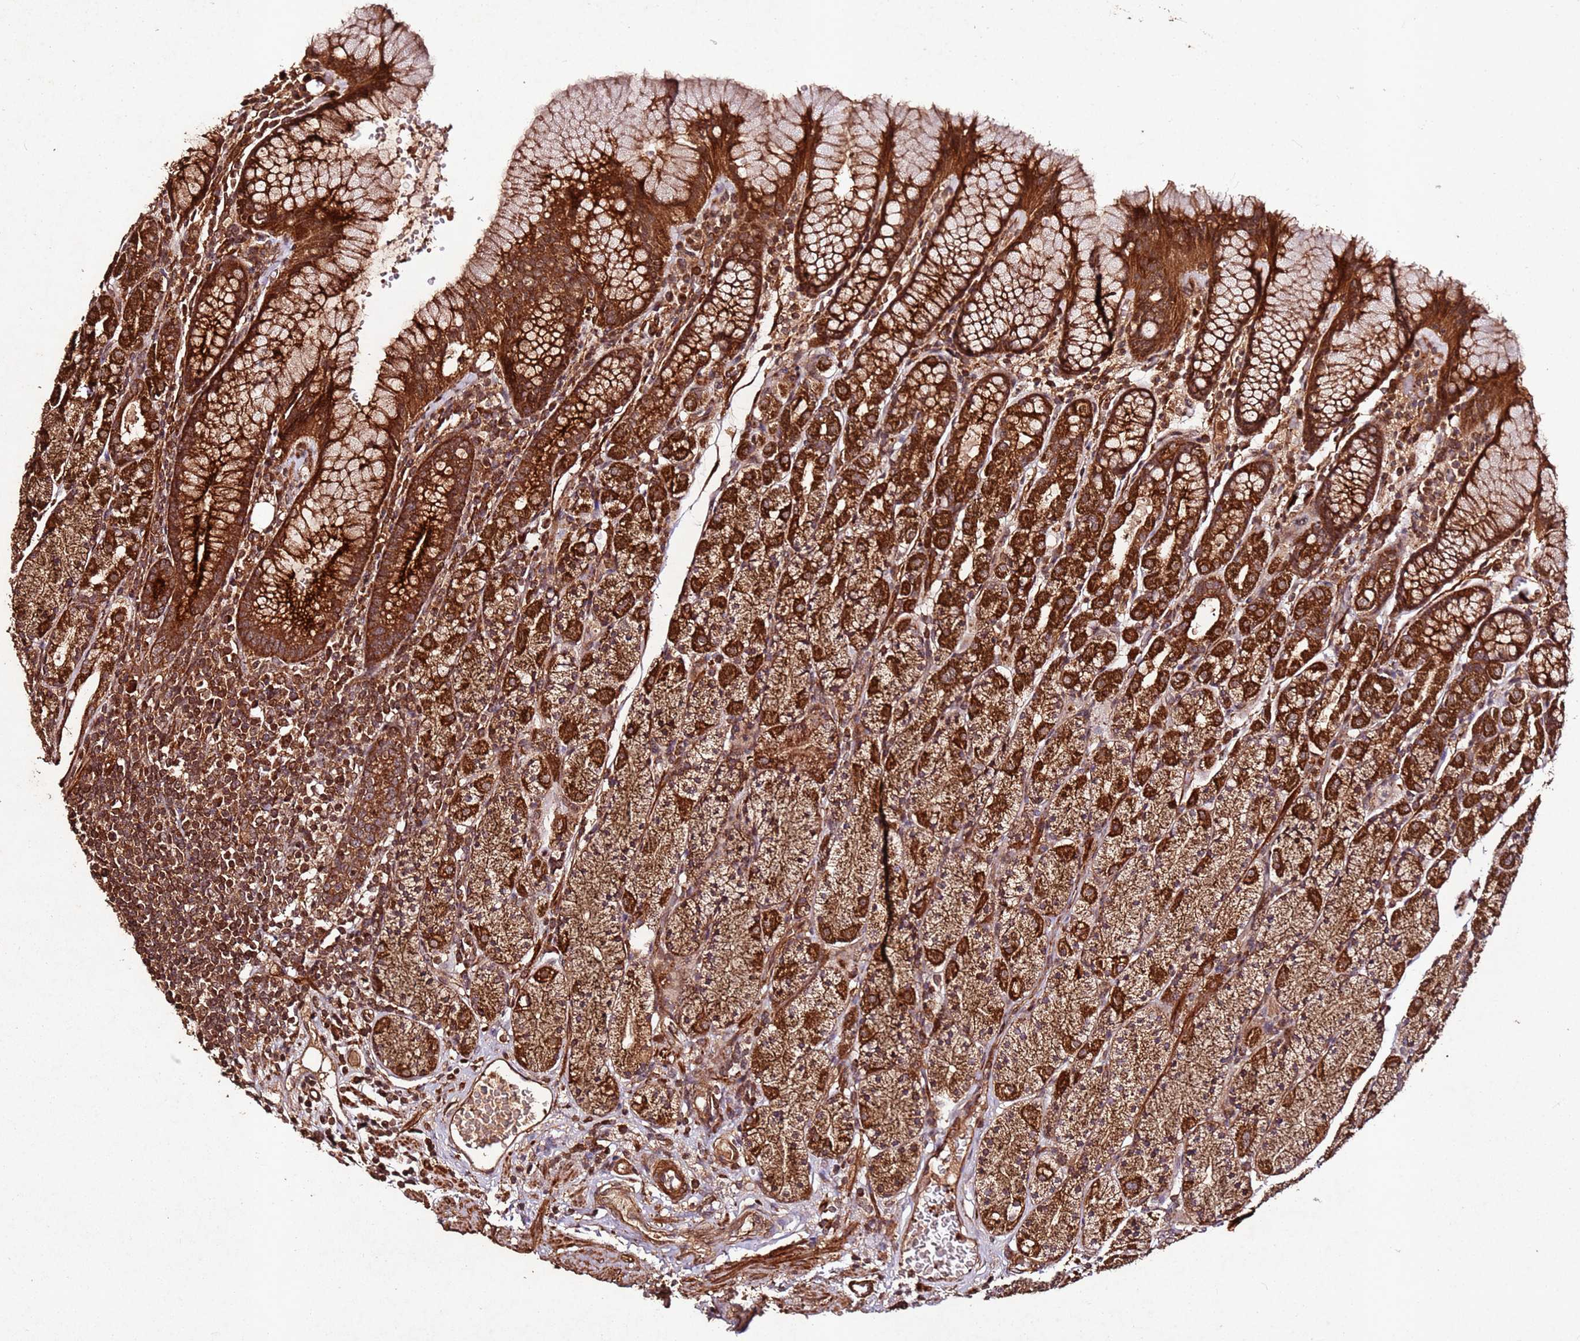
{"staining": {"intensity": "strong", "quantity": ">75%", "location": "cytoplasmic/membranous"}, "tissue": "stomach", "cell_type": "Glandular cells", "image_type": "normal", "snomed": [{"axis": "morphology", "description": "Normal tissue, NOS"}, {"axis": "topography", "description": "Stomach, upper"}, {"axis": "topography", "description": "Stomach"}], "caption": "Immunohistochemical staining of benign human stomach reveals strong cytoplasmic/membranous protein positivity in approximately >75% of glandular cells. (Brightfield microscopy of DAB IHC at high magnification).", "gene": "FAM186A", "patient": {"sex": "male", "age": 62}}